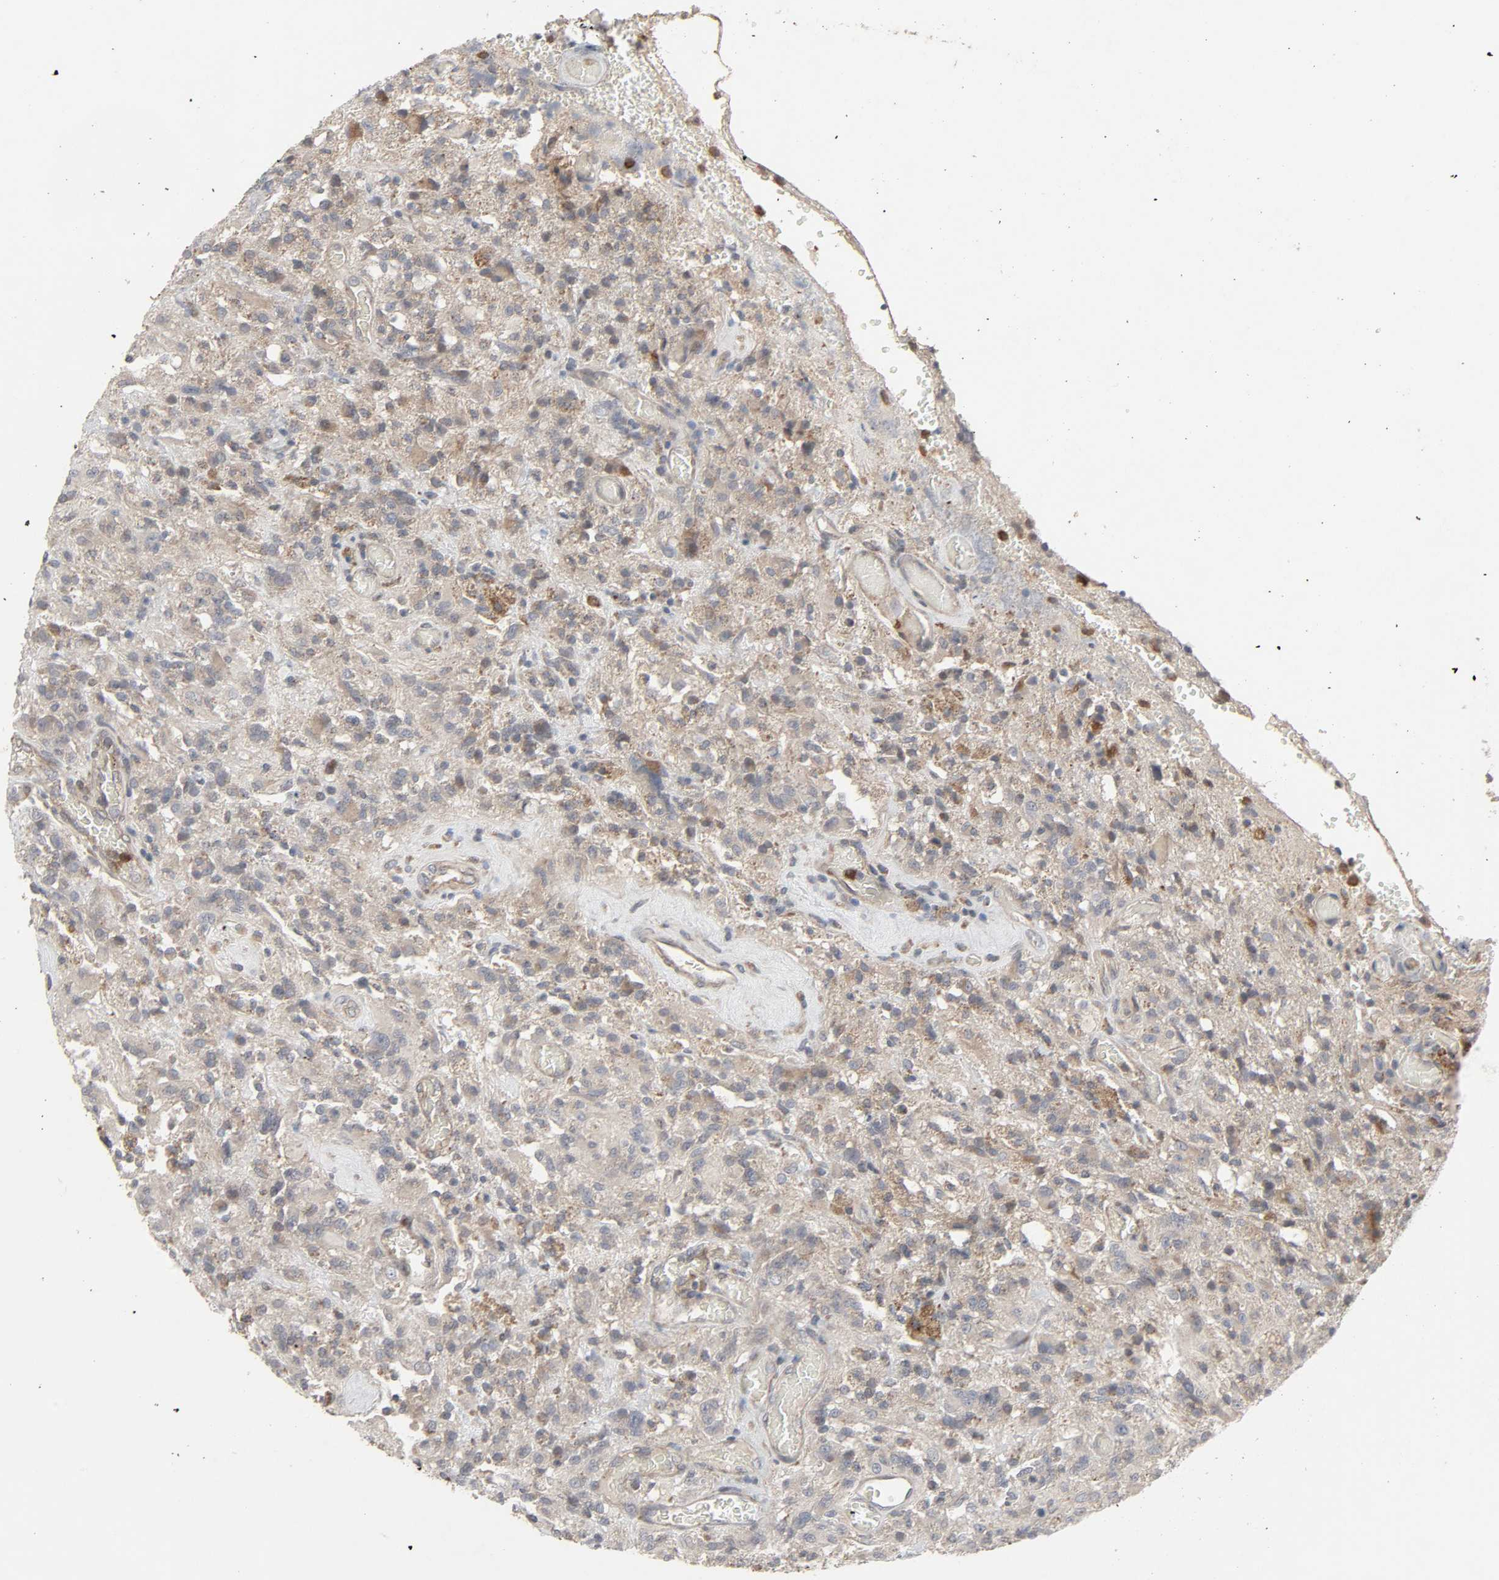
{"staining": {"intensity": "moderate", "quantity": "25%-75%", "location": "cytoplasmic/membranous"}, "tissue": "glioma", "cell_type": "Tumor cells", "image_type": "cancer", "snomed": [{"axis": "morphology", "description": "Normal tissue, NOS"}, {"axis": "morphology", "description": "Glioma, malignant, High grade"}, {"axis": "topography", "description": "Cerebral cortex"}], "caption": "Human malignant glioma (high-grade) stained for a protein (brown) reveals moderate cytoplasmic/membranous positive expression in approximately 25%-75% of tumor cells.", "gene": "ADCY4", "patient": {"sex": "male", "age": 56}}